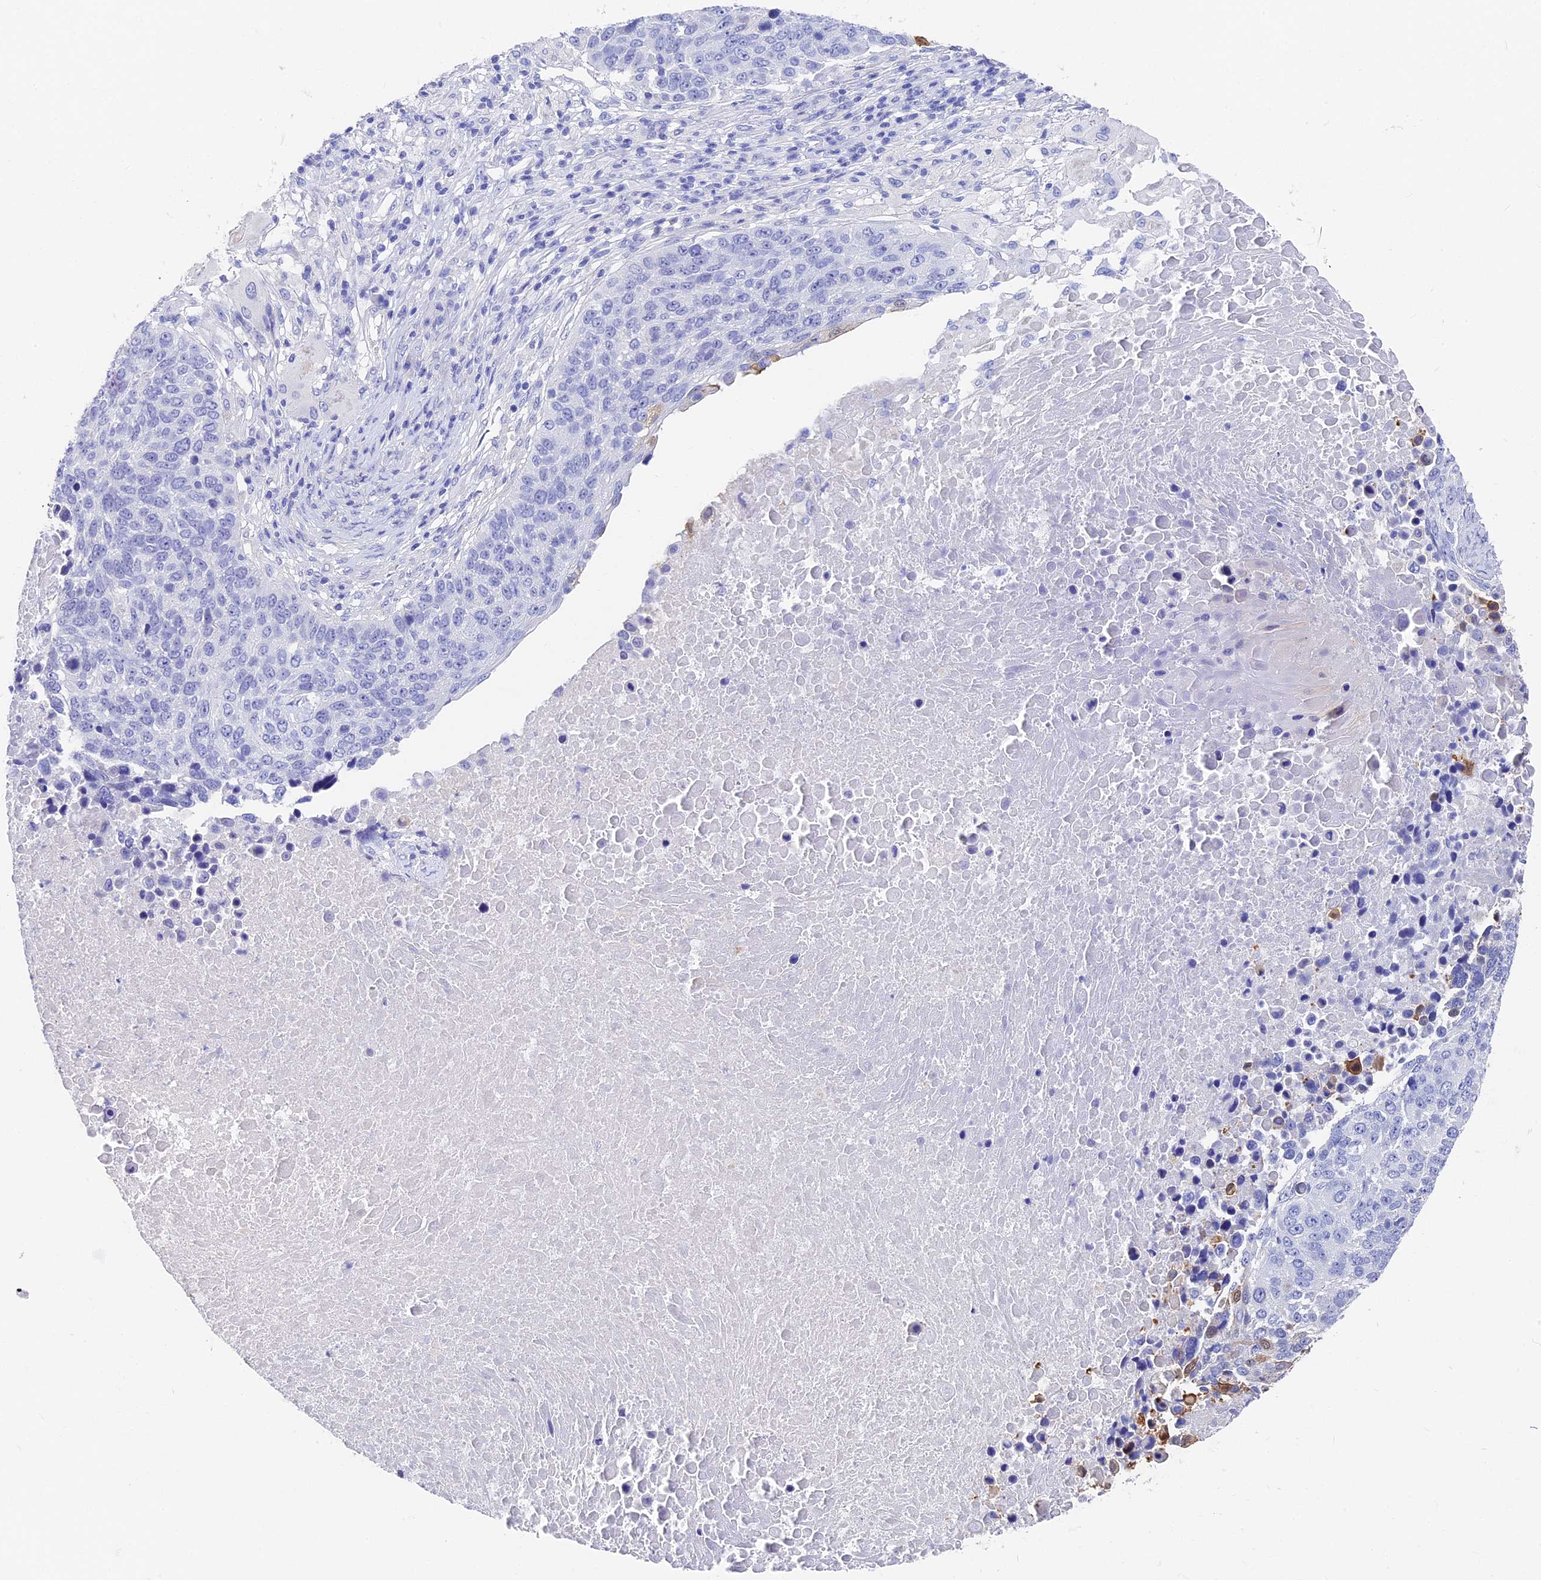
{"staining": {"intensity": "negative", "quantity": "none", "location": "none"}, "tissue": "lung cancer", "cell_type": "Tumor cells", "image_type": "cancer", "snomed": [{"axis": "morphology", "description": "Normal tissue, NOS"}, {"axis": "morphology", "description": "Squamous cell carcinoma, NOS"}, {"axis": "topography", "description": "Lymph node"}, {"axis": "topography", "description": "Lung"}], "caption": "A histopathology image of squamous cell carcinoma (lung) stained for a protein reveals no brown staining in tumor cells.", "gene": "VPS33B", "patient": {"sex": "male", "age": 66}}